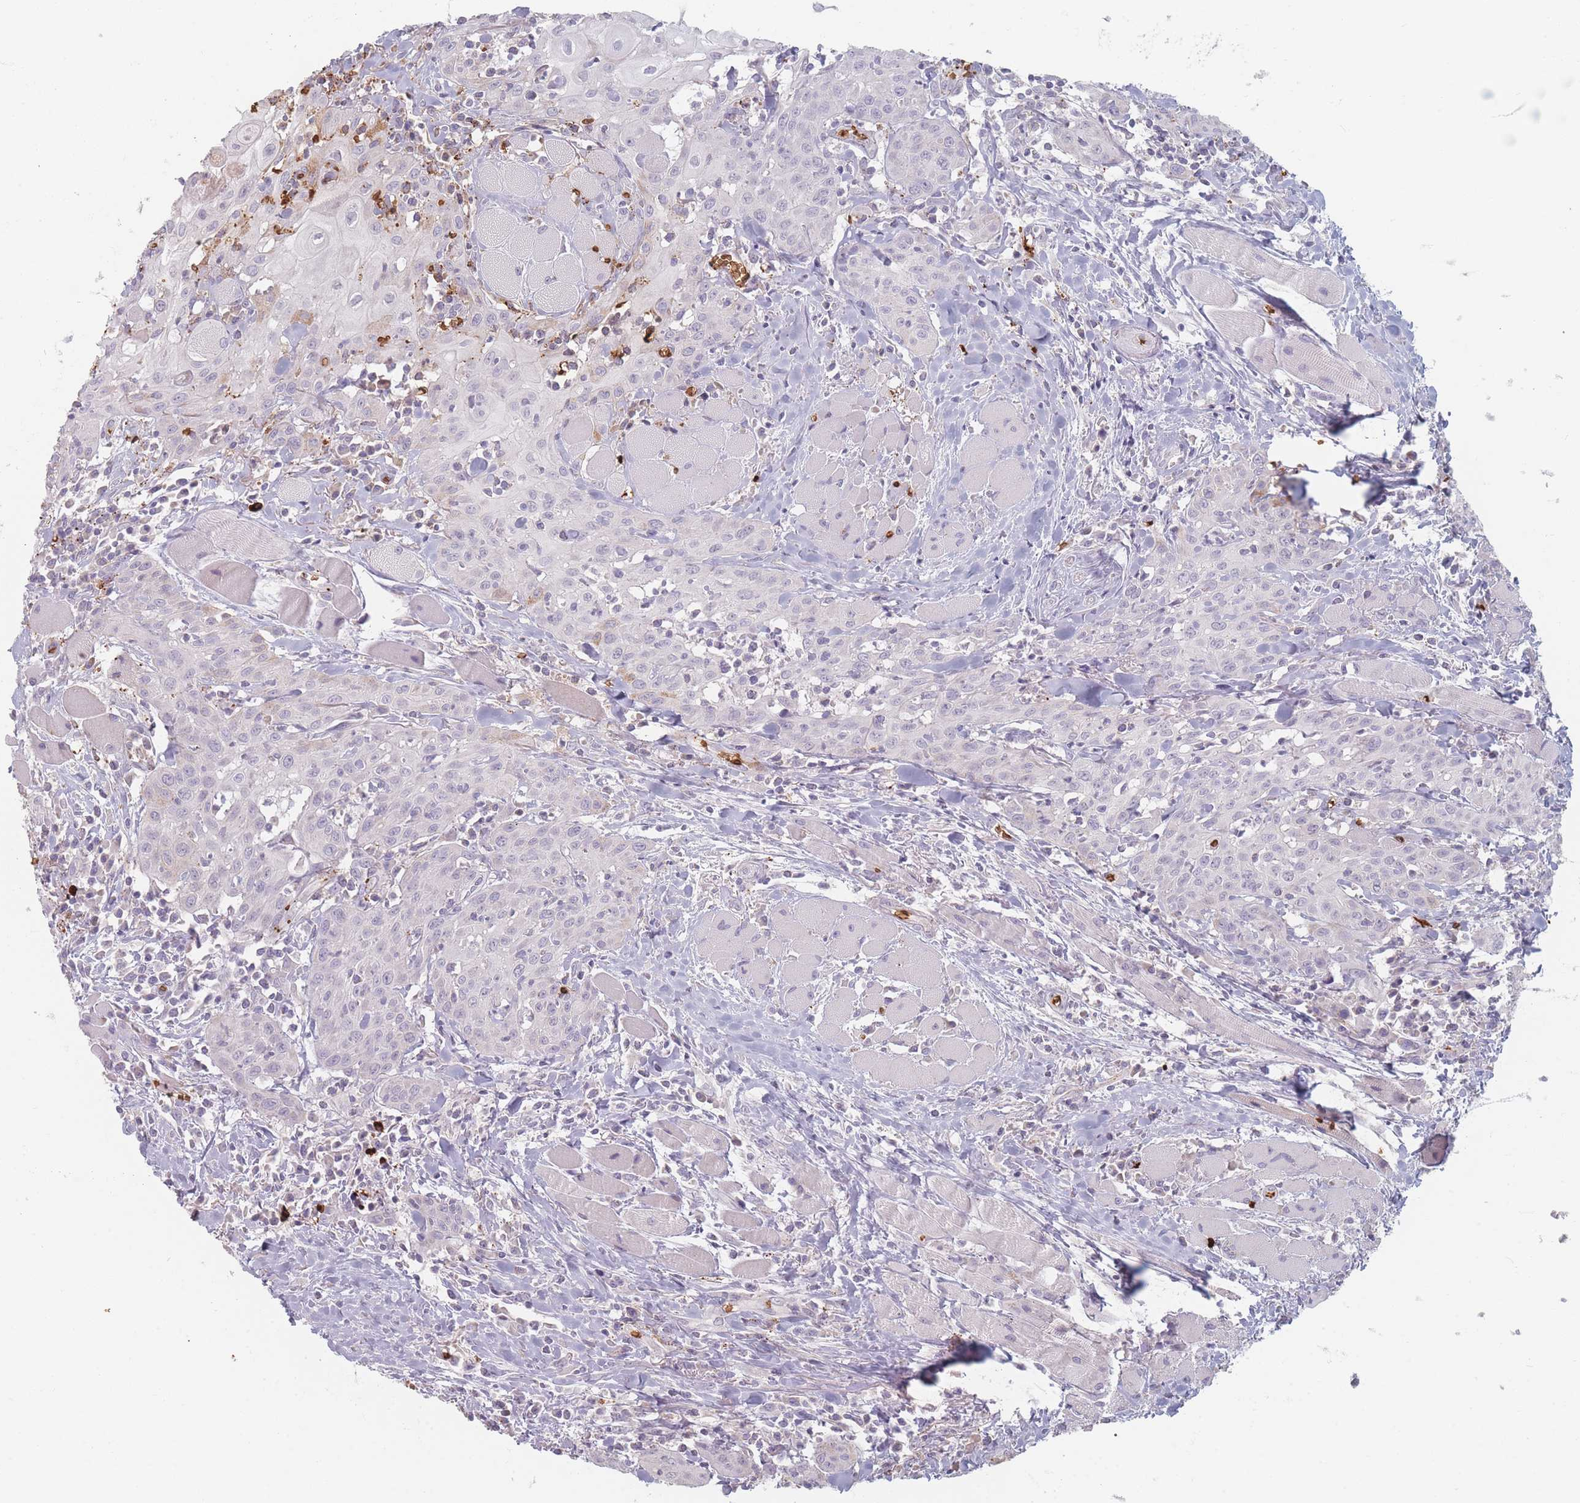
{"staining": {"intensity": "strong", "quantity": "<25%", "location": "cytoplasmic/membranous"}, "tissue": "head and neck cancer", "cell_type": "Tumor cells", "image_type": "cancer", "snomed": [{"axis": "morphology", "description": "Squamous cell carcinoma, NOS"}, {"axis": "topography", "description": "Oral tissue"}, {"axis": "topography", "description": "Head-Neck"}], "caption": "High-power microscopy captured an immunohistochemistry (IHC) photomicrograph of head and neck cancer (squamous cell carcinoma), revealing strong cytoplasmic/membranous positivity in about <25% of tumor cells.", "gene": "SLC2A6", "patient": {"sex": "female", "age": 70}}